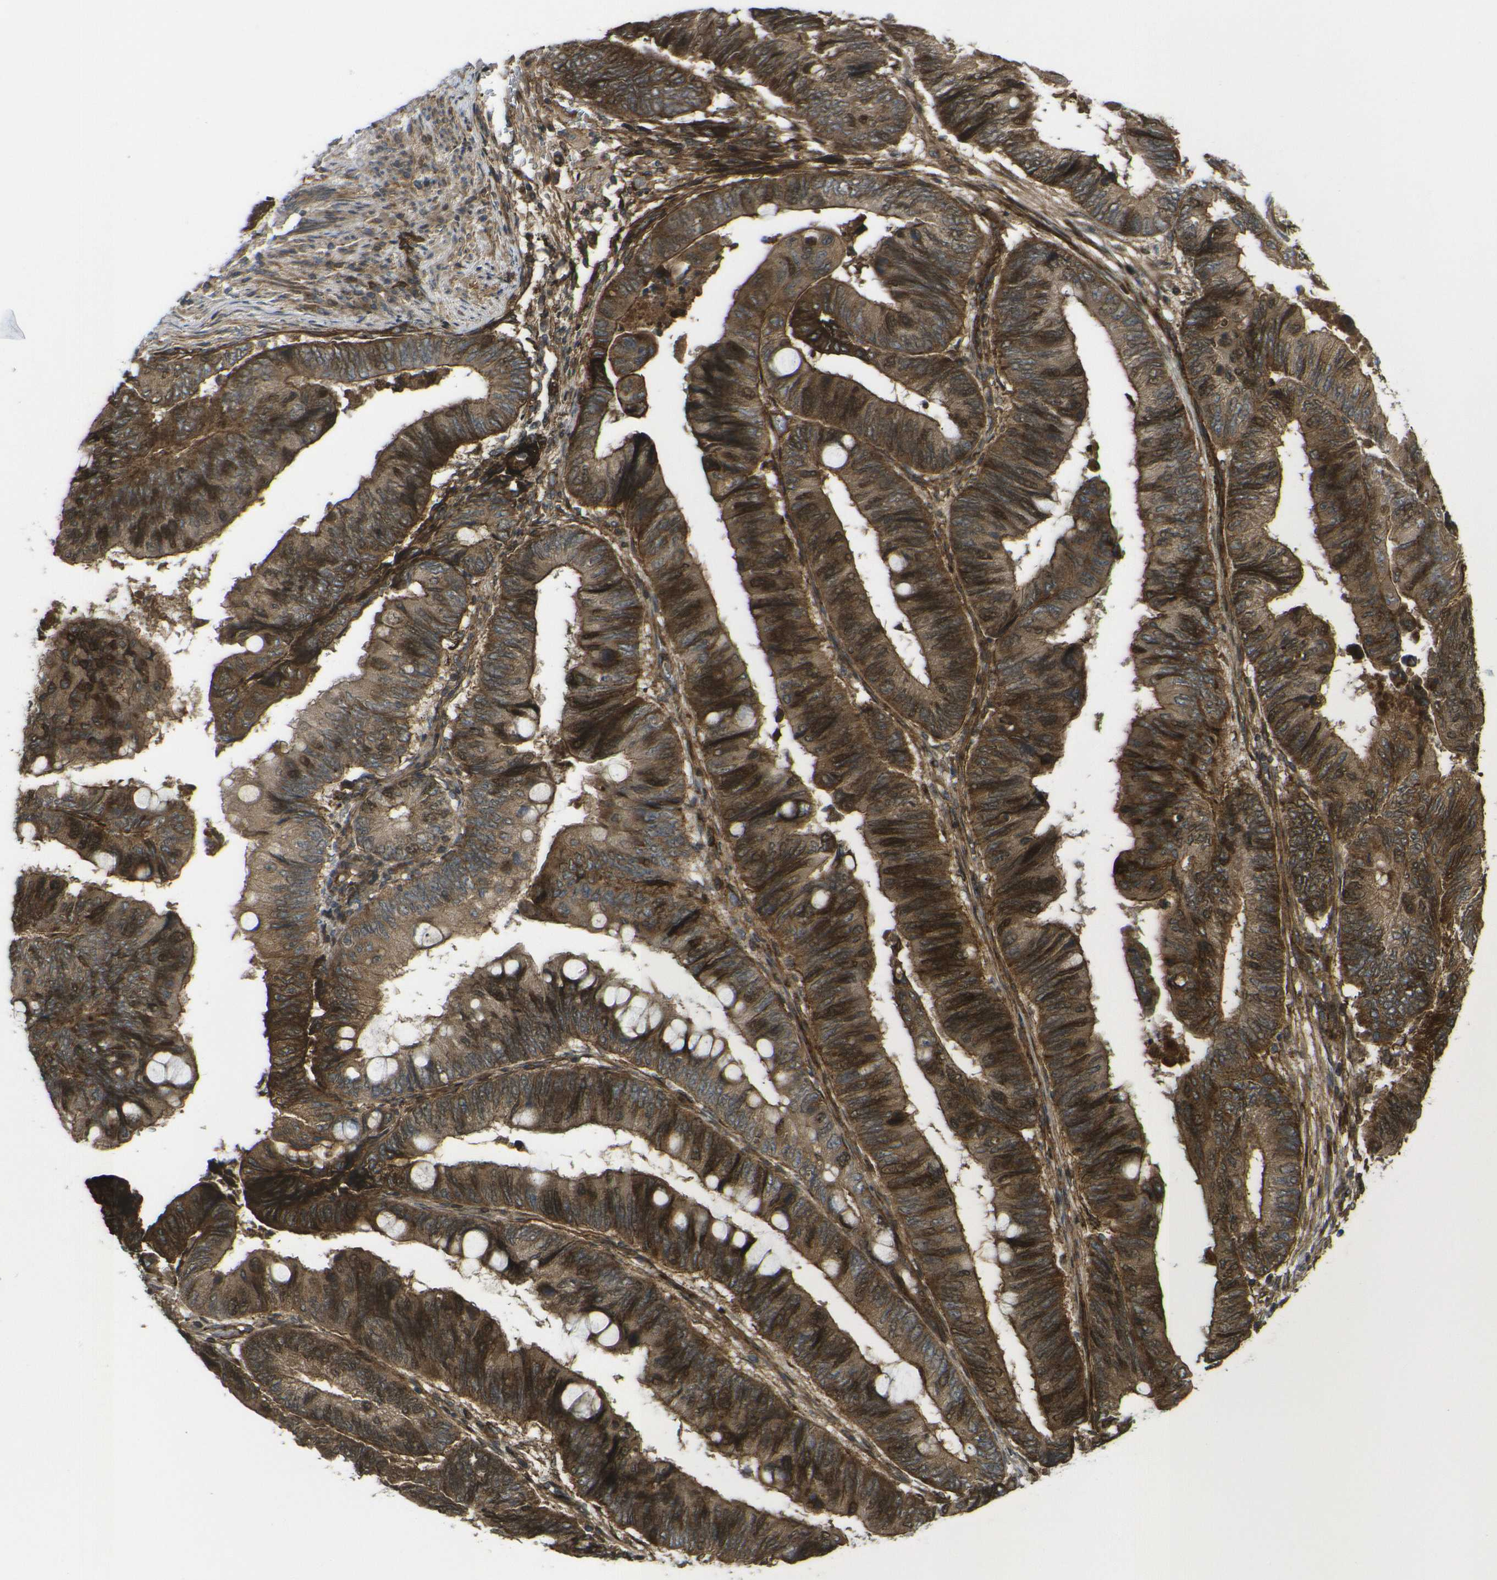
{"staining": {"intensity": "moderate", "quantity": ">75%", "location": "cytoplasmic/membranous,nuclear"}, "tissue": "colorectal cancer", "cell_type": "Tumor cells", "image_type": "cancer", "snomed": [{"axis": "morphology", "description": "Normal tissue, NOS"}, {"axis": "morphology", "description": "Adenocarcinoma, NOS"}, {"axis": "topography", "description": "Rectum"}, {"axis": "topography", "description": "Peripheral nerve tissue"}], "caption": "Immunohistochemistry (DAB) staining of human colorectal cancer exhibits moderate cytoplasmic/membranous and nuclear protein expression in approximately >75% of tumor cells. The staining was performed using DAB (3,3'-diaminobenzidine) to visualize the protein expression in brown, while the nuclei were stained in blue with hematoxylin (Magnification: 20x).", "gene": "ECE1", "patient": {"sex": "male", "age": 92}}